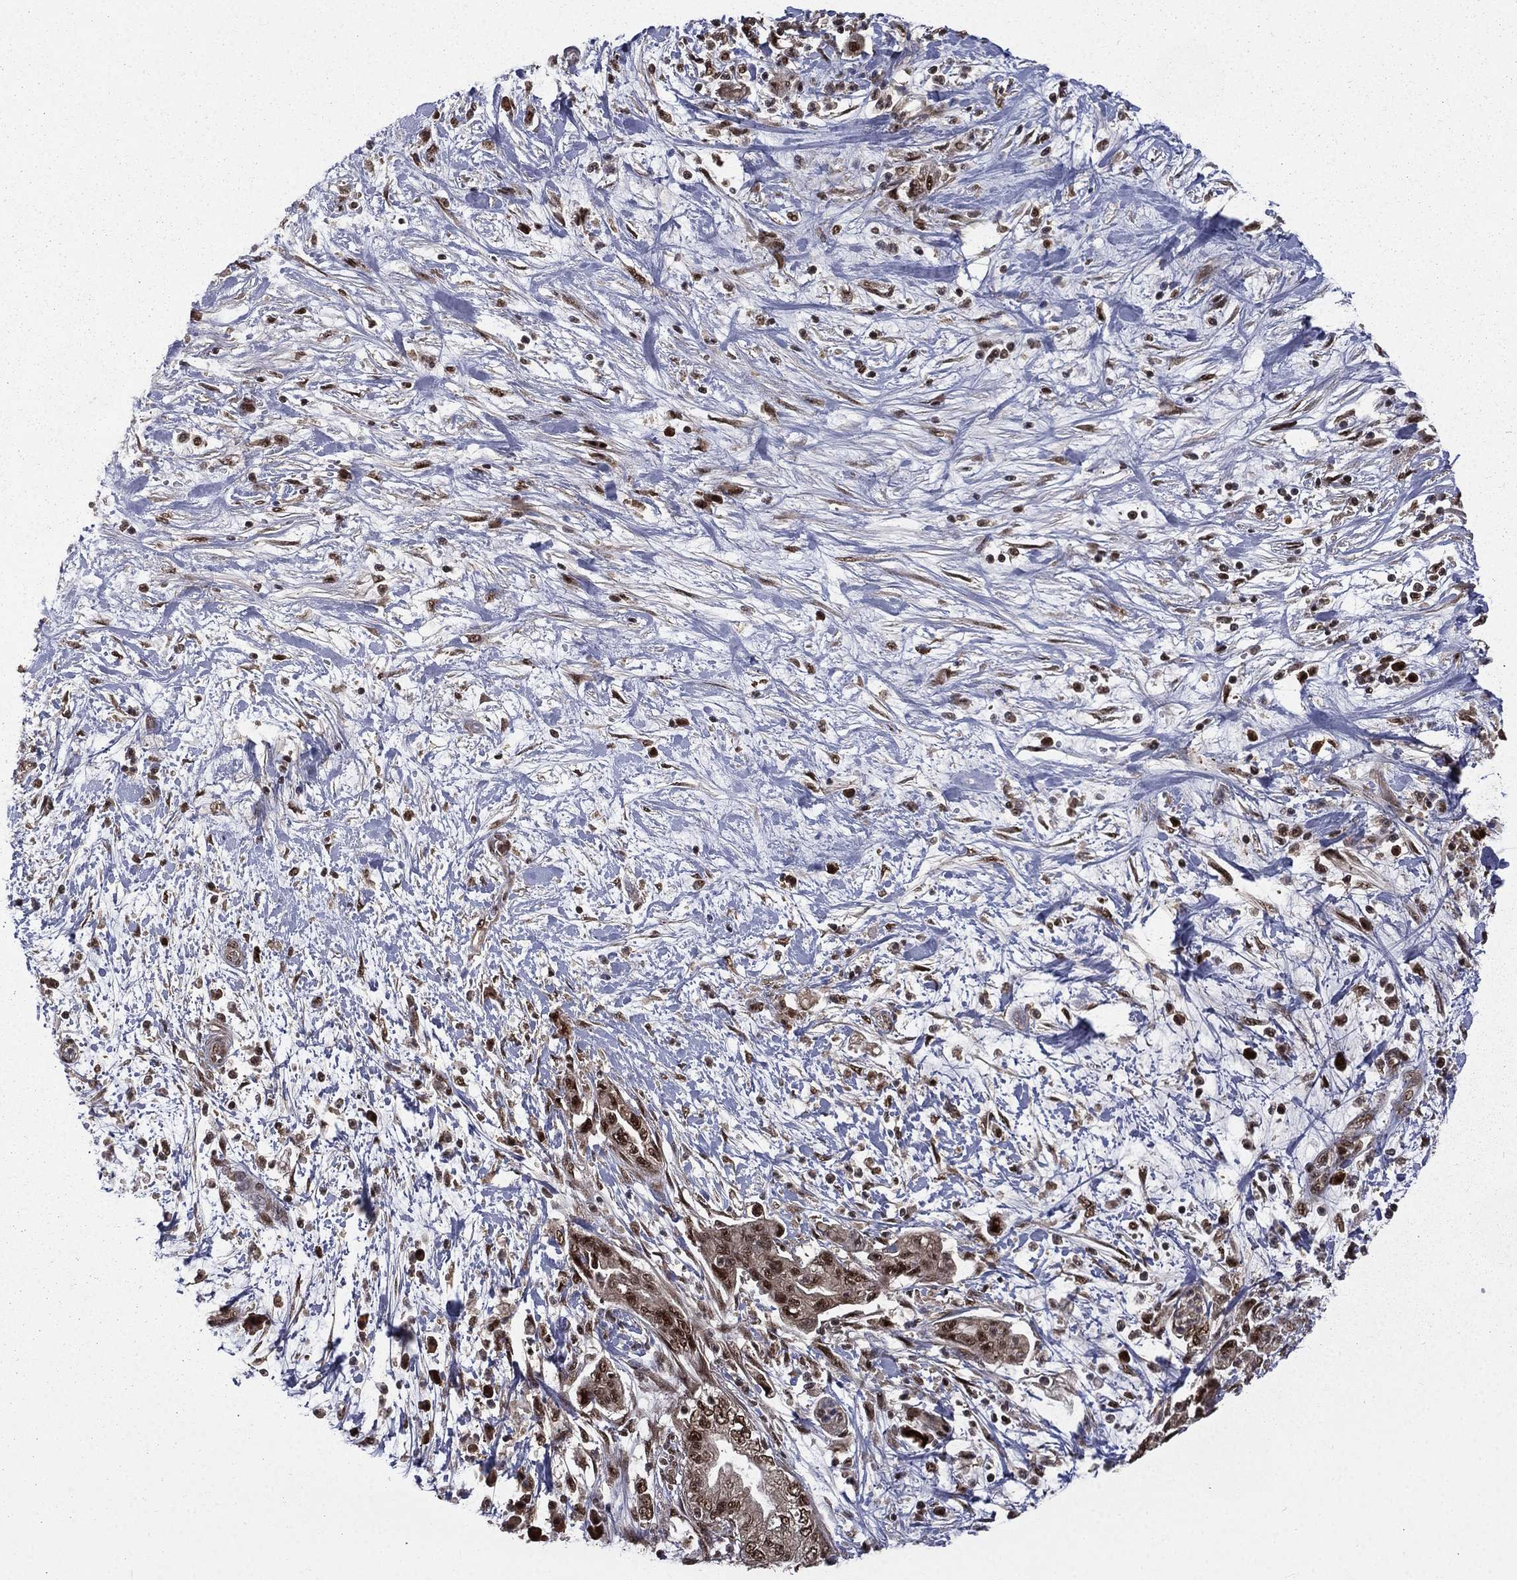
{"staining": {"intensity": "strong", "quantity": "25%-75%", "location": "nuclear"}, "tissue": "pancreatic cancer", "cell_type": "Tumor cells", "image_type": "cancer", "snomed": [{"axis": "morphology", "description": "Adenocarcinoma, NOS"}, {"axis": "topography", "description": "Pancreas"}], "caption": "A histopathology image showing strong nuclear positivity in about 25%-75% of tumor cells in pancreatic adenocarcinoma, as visualized by brown immunohistochemical staining.", "gene": "JMJD6", "patient": {"sex": "female", "age": 73}}